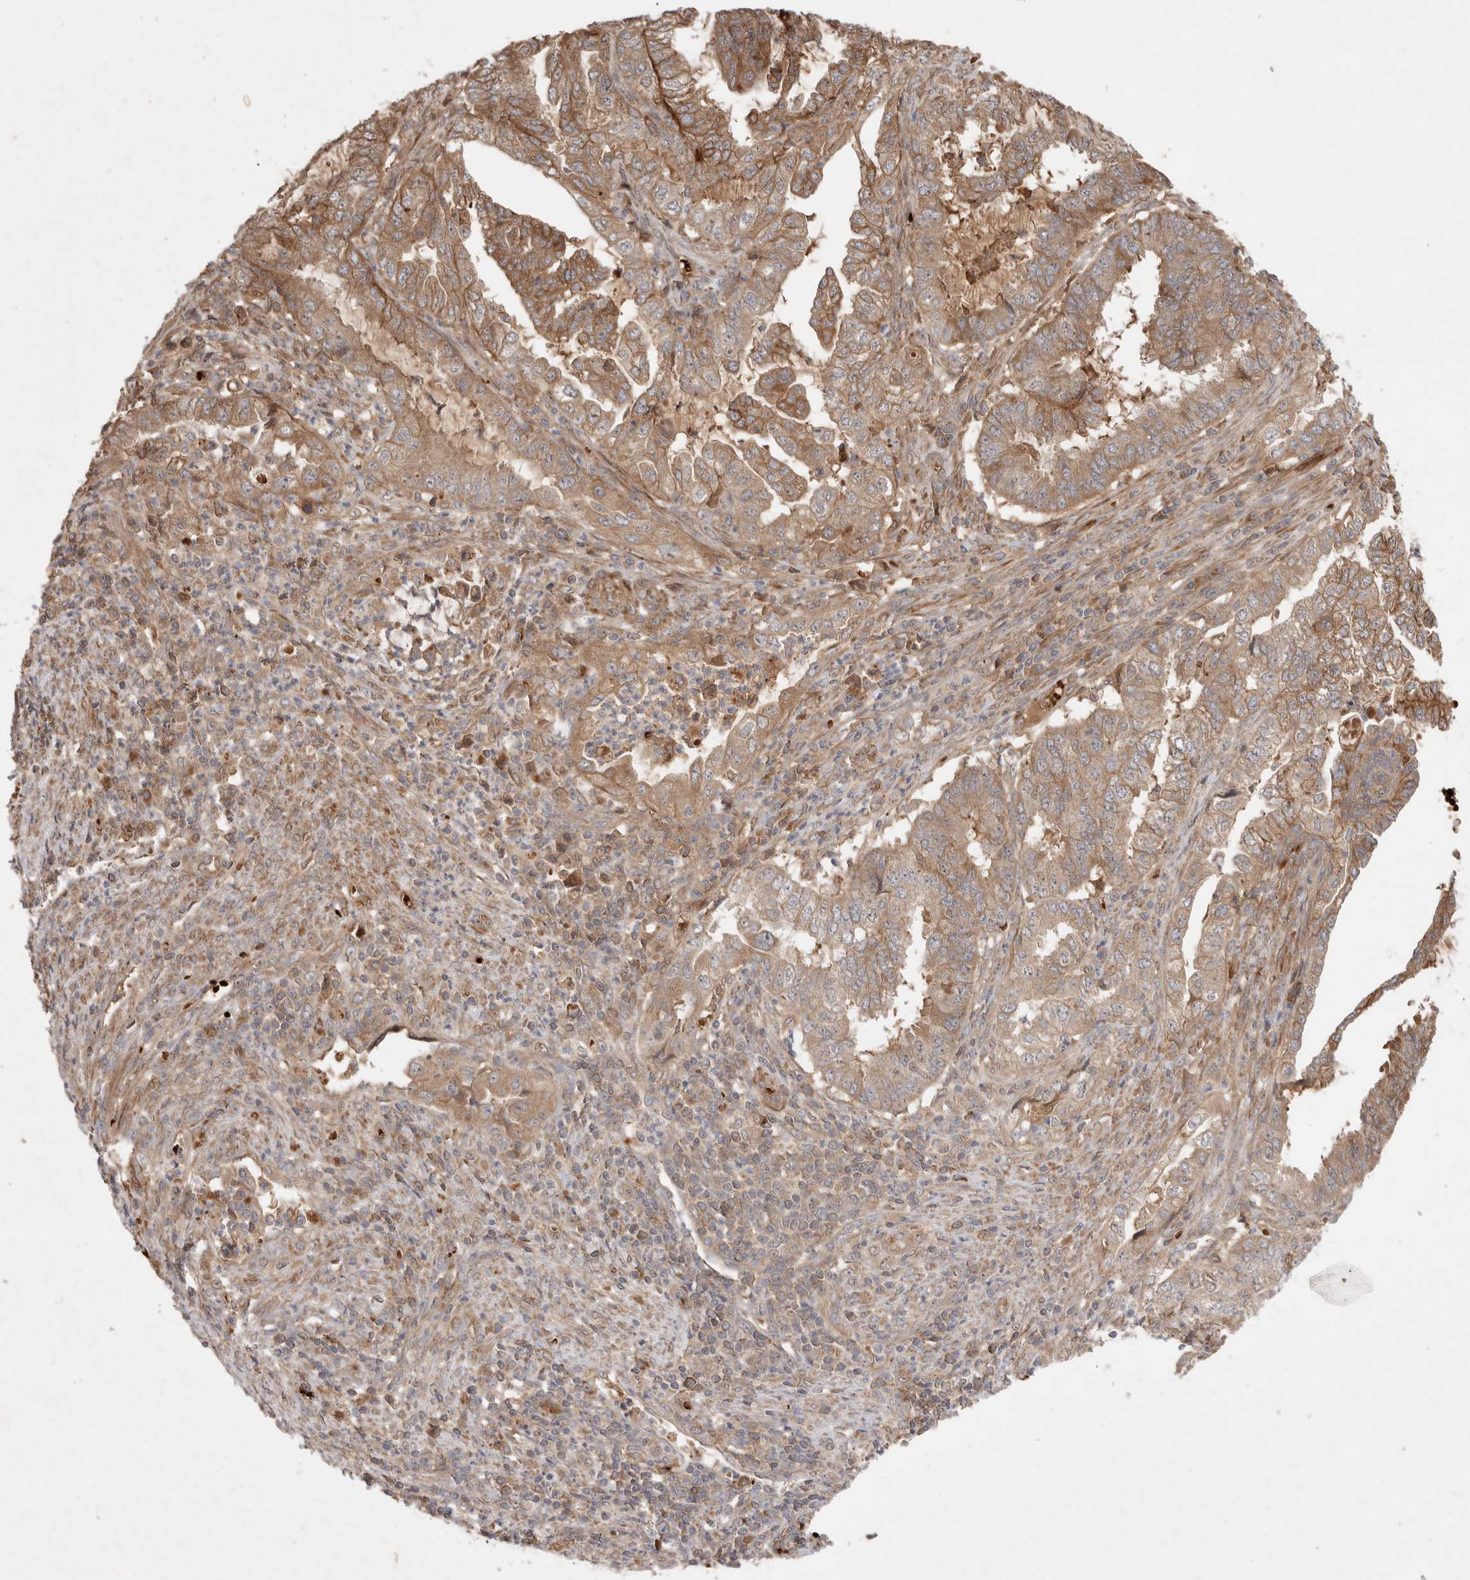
{"staining": {"intensity": "moderate", "quantity": ">75%", "location": "cytoplasmic/membranous"}, "tissue": "endometrial cancer", "cell_type": "Tumor cells", "image_type": "cancer", "snomed": [{"axis": "morphology", "description": "Adenocarcinoma, NOS"}, {"axis": "topography", "description": "Endometrium"}], "caption": "IHC photomicrograph of endometrial cancer stained for a protein (brown), which reveals medium levels of moderate cytoplasmic/membranous expression in about >75% of tumor cells.", "gene": "FAM221A", "patient": {"sex": "female", "age": 51}}